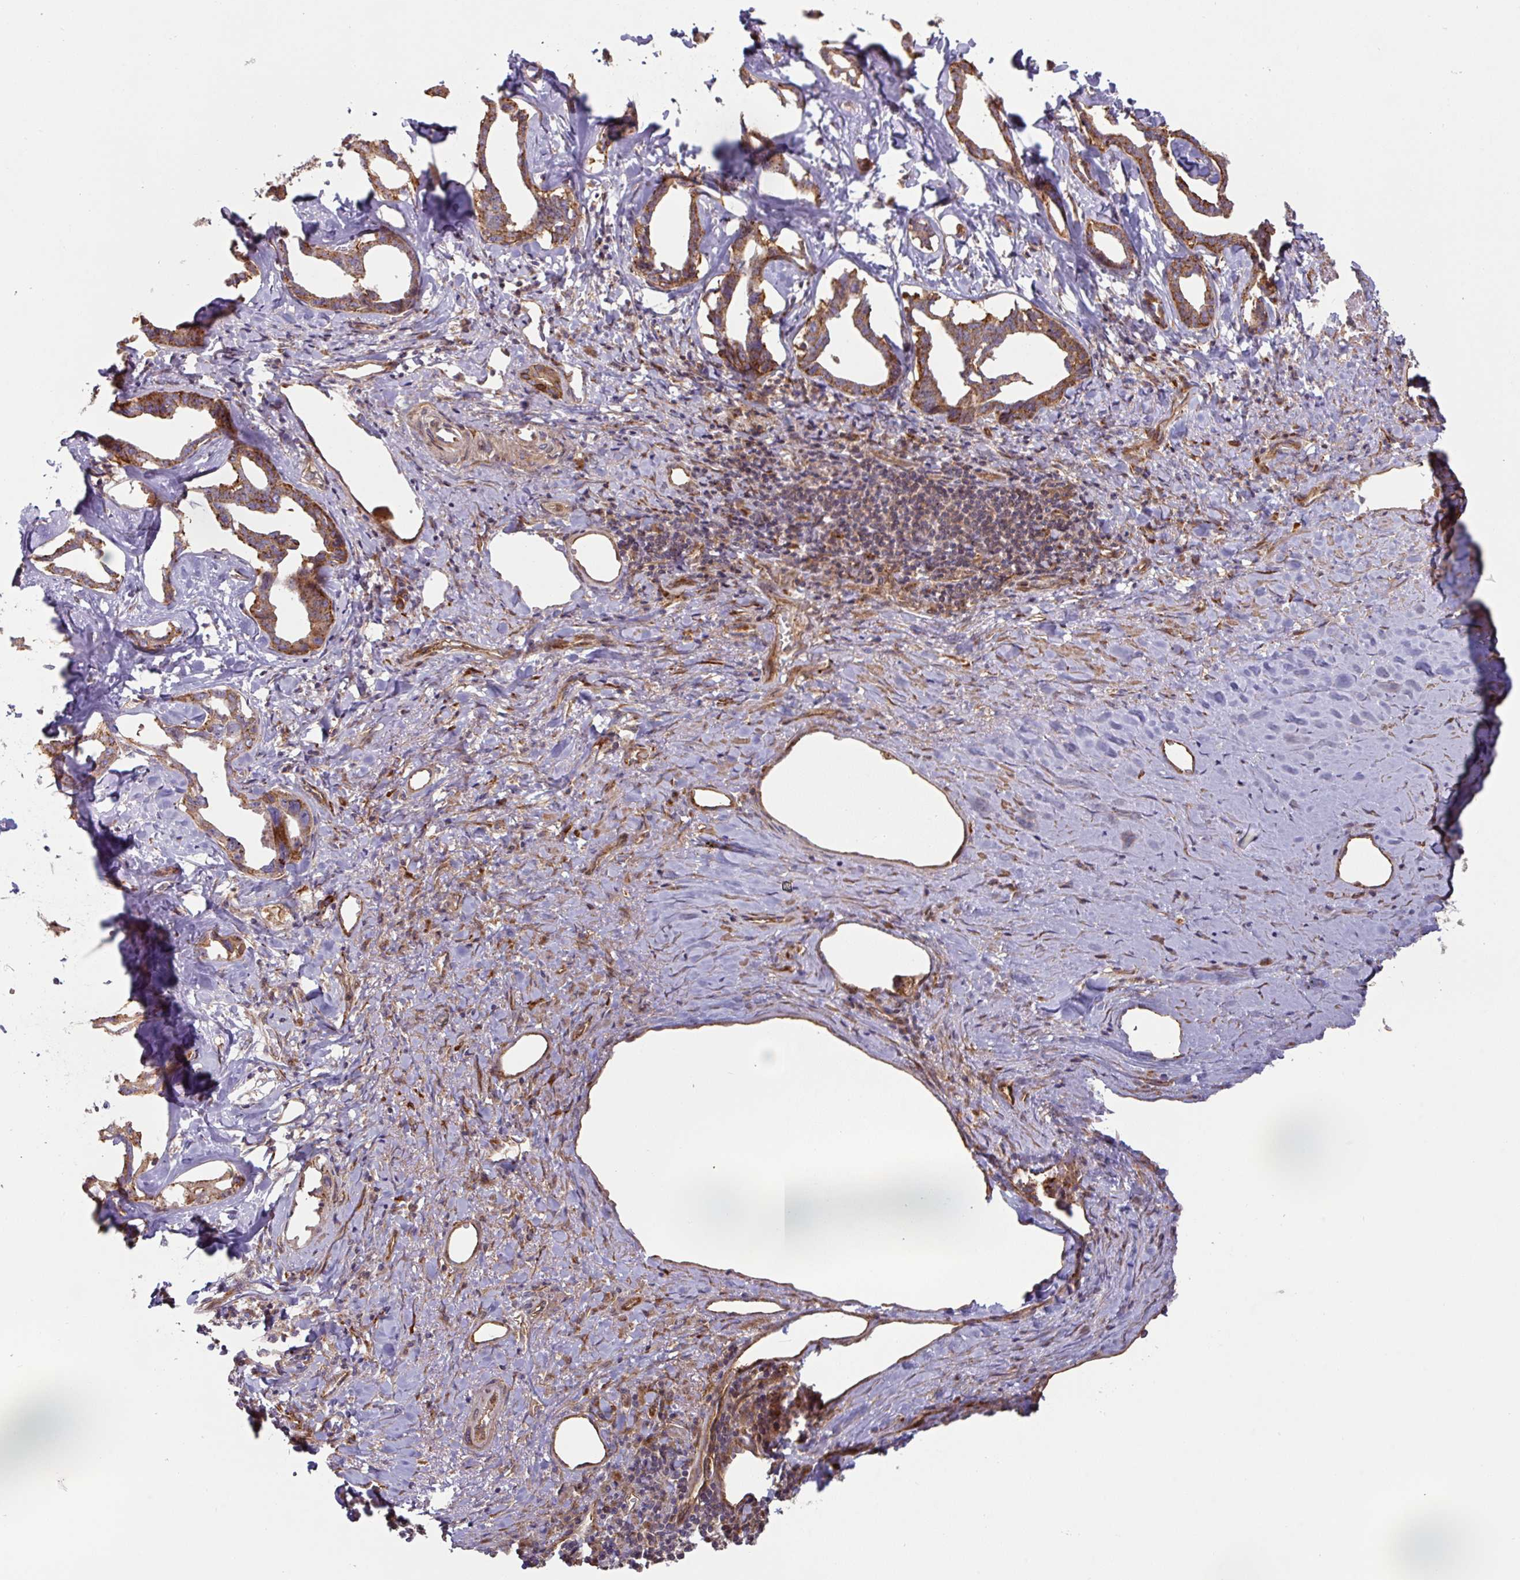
{"staining": {"intensity": "moderate", "quantity": ">75%", "location": "cytoplasmic/membranous"}, "tissue": "liver cancer", "cell_type": "Tumor cells", "image_type": "cancer", "snomed": [{"axis": "morphology", "description": "Cholangiocarcinoma"}, {"axis": "topography", "description": "Liver"}], "caption": "A brown stain shows moderate cytoplasmic/membranous positivity of a protein in liver cancer tumor cells.", "gene": "CASP2", "patient": {"sex": "male", "age": 59}}